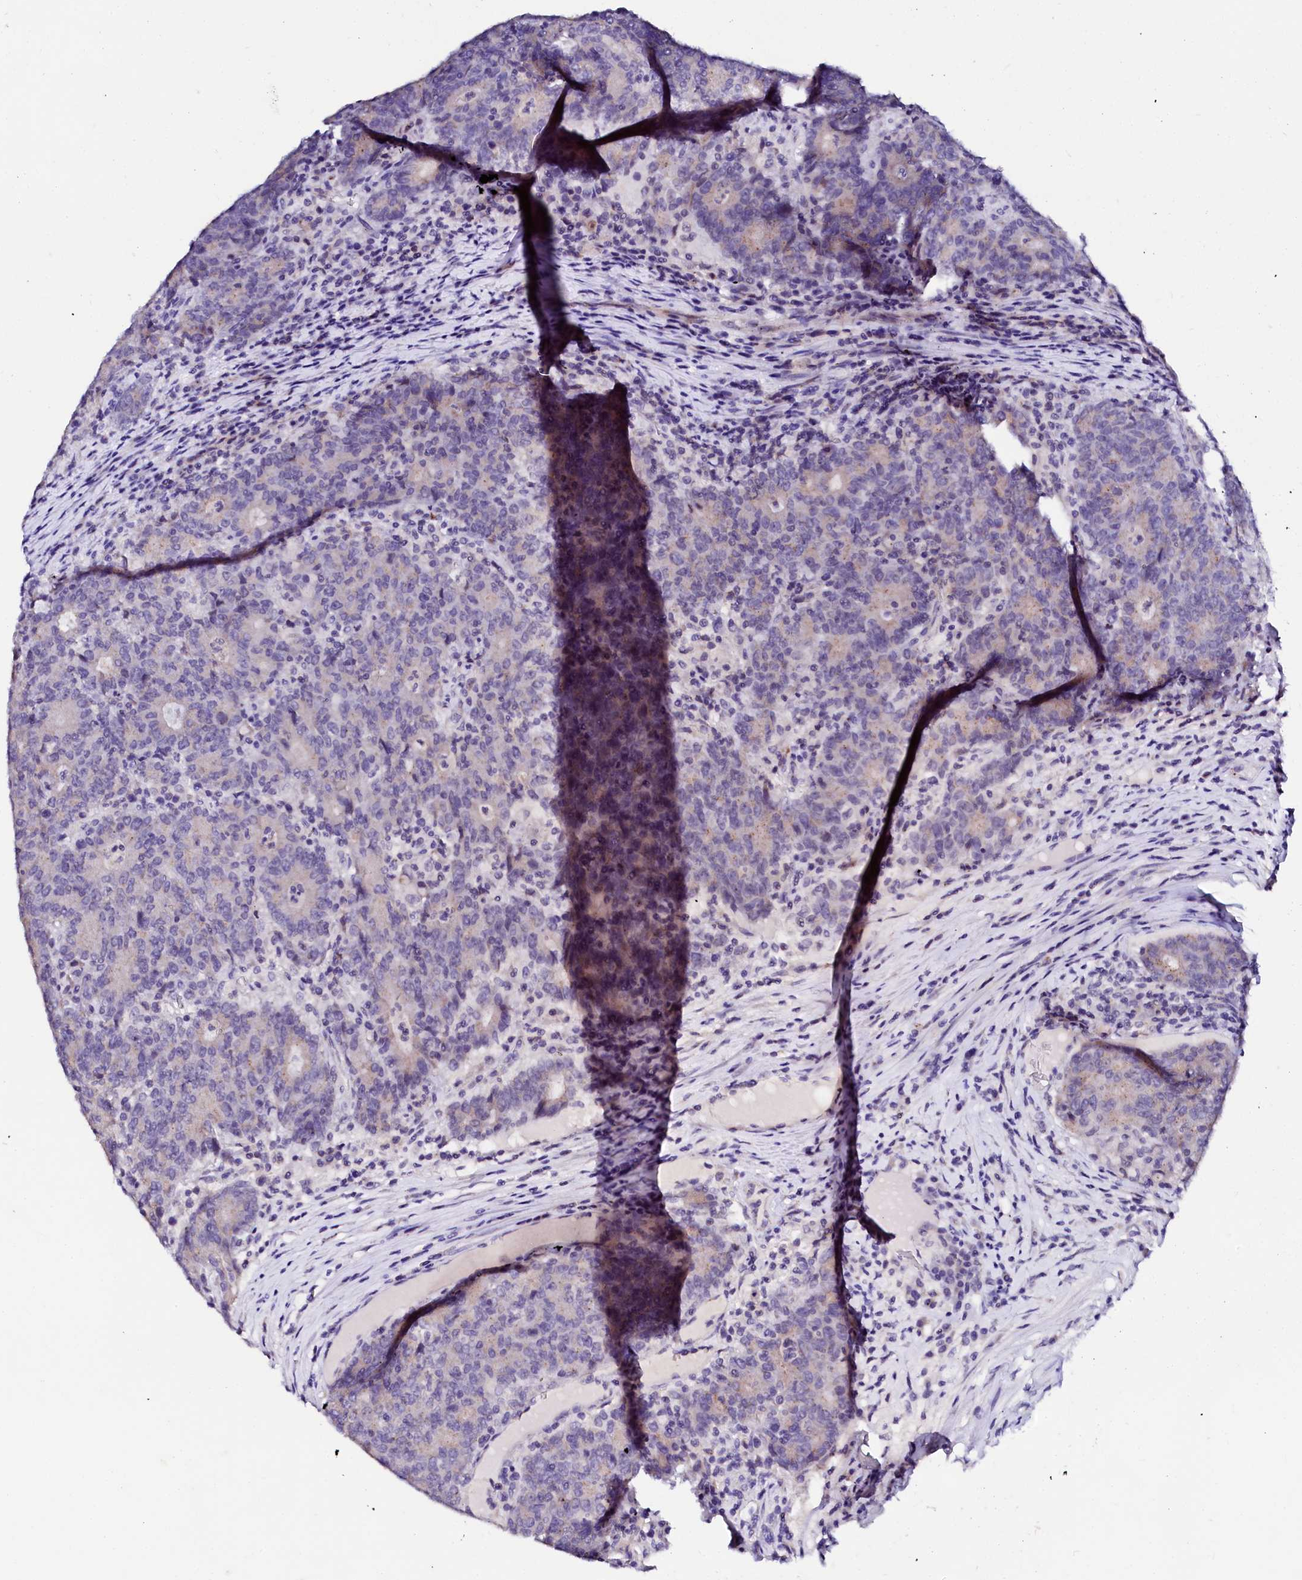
{"staining": {"intensity": "weak", "quantity": "<25%", "location": "cytoplasmic/membranous"}, "tissue": "colorectal cancer", "cell_type": "Tumor cells", "image_type": "cancer", "snomed": [{"axis": "morphology", "description": "Adenocarcinoma, NOS"}, {"axis": "topography", "description": "Colon"}], "caption": "Immunohistochemical staining of colorectal cancer exhibits no significant staining in tumor cells.", "gene": "NALF1", "patient": {"sex": "female", "age": 75}}